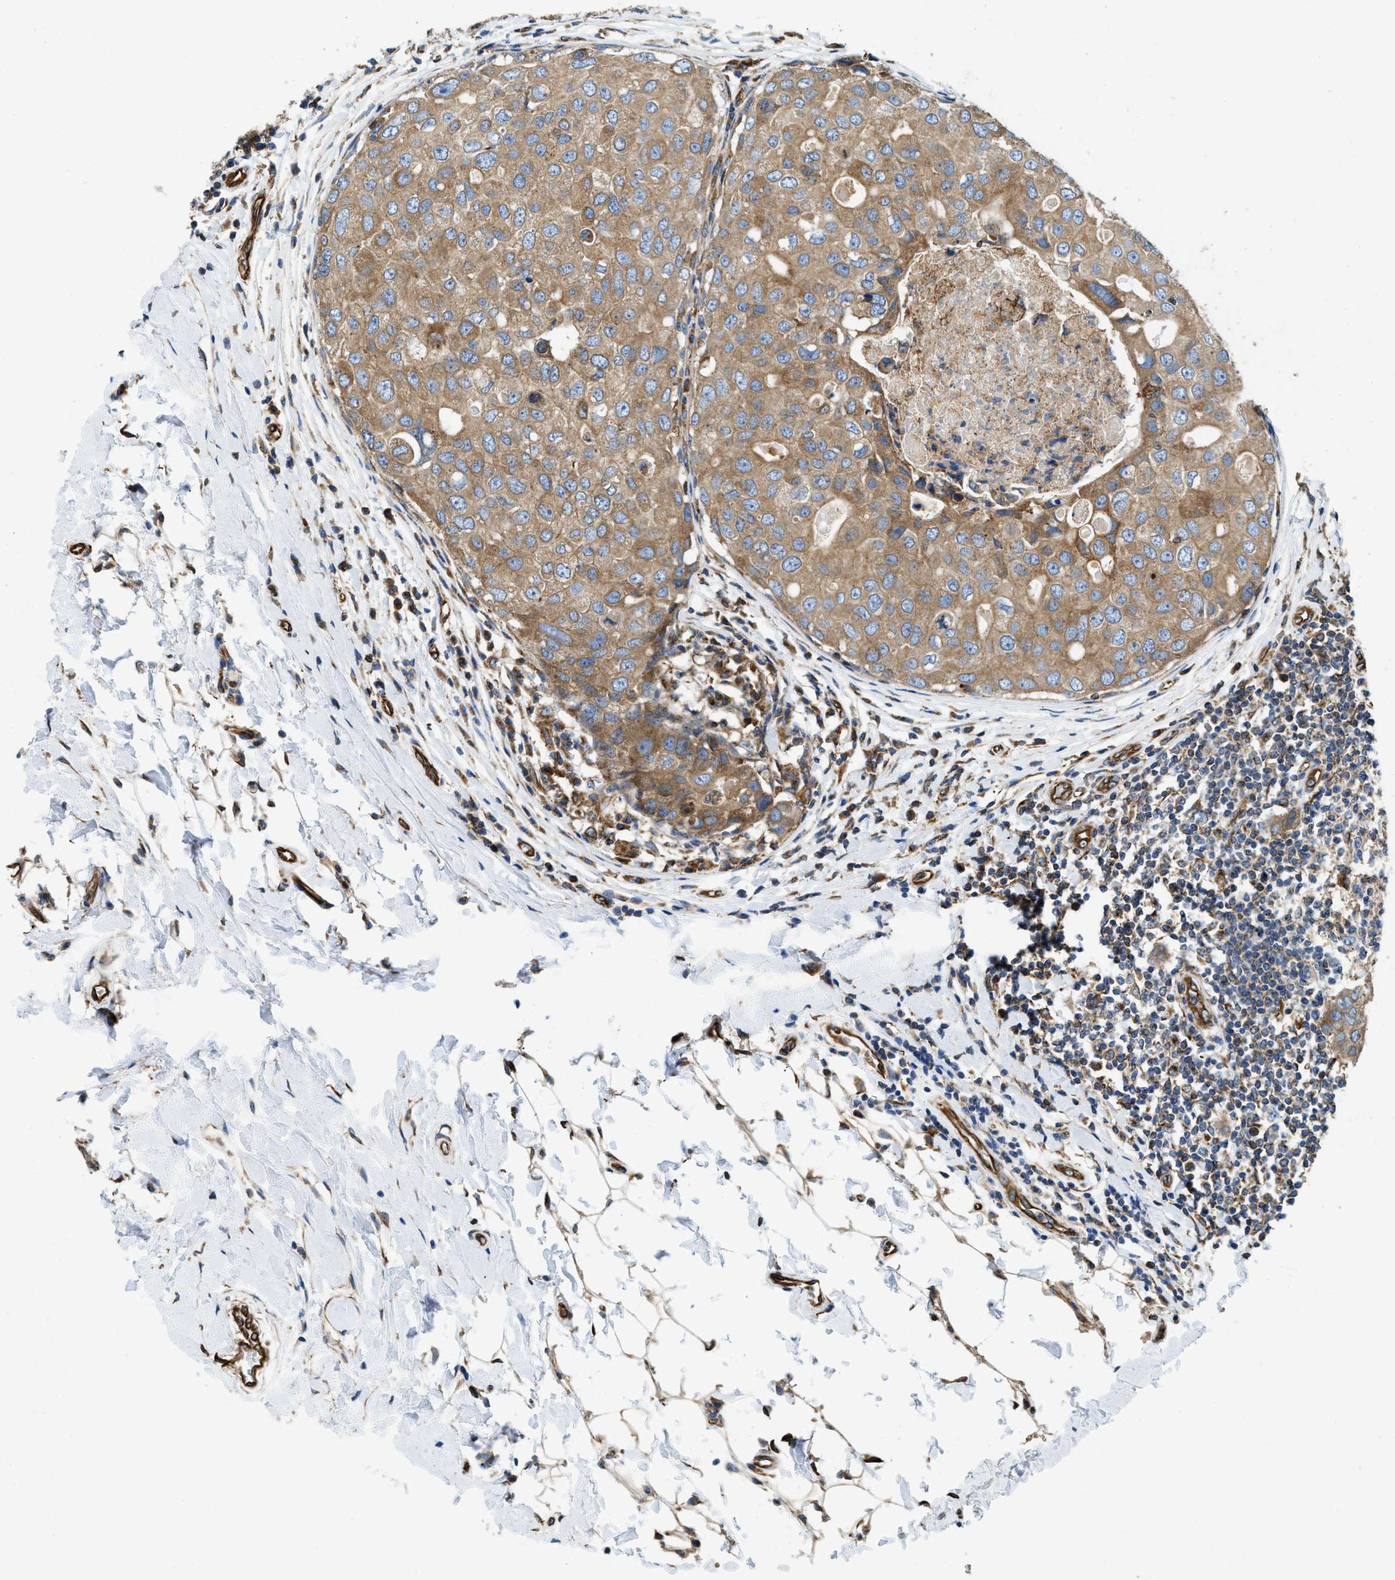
{"staining": {"intensity": "moderate", "quantity": ">75%", "location": "cytoplasmic/membranous"}, "tissue": "breast cancer", "cell_type": "Tumor cells", "image_type": "cancer", "snomed": [{"axis": "morphology", "description": "Duct carcinoma"}, {"axis": "topography", "description": "Breast"}], "caption": "Invasive ductal carcinoma (breast) was stained to show a protein in brown. There is medium levels of moderate cytoplasmic/membranous expression in about >75% of tumor cells.", "gene": "HSD17B12", "patient": {"sex": "female", "age": 27}}